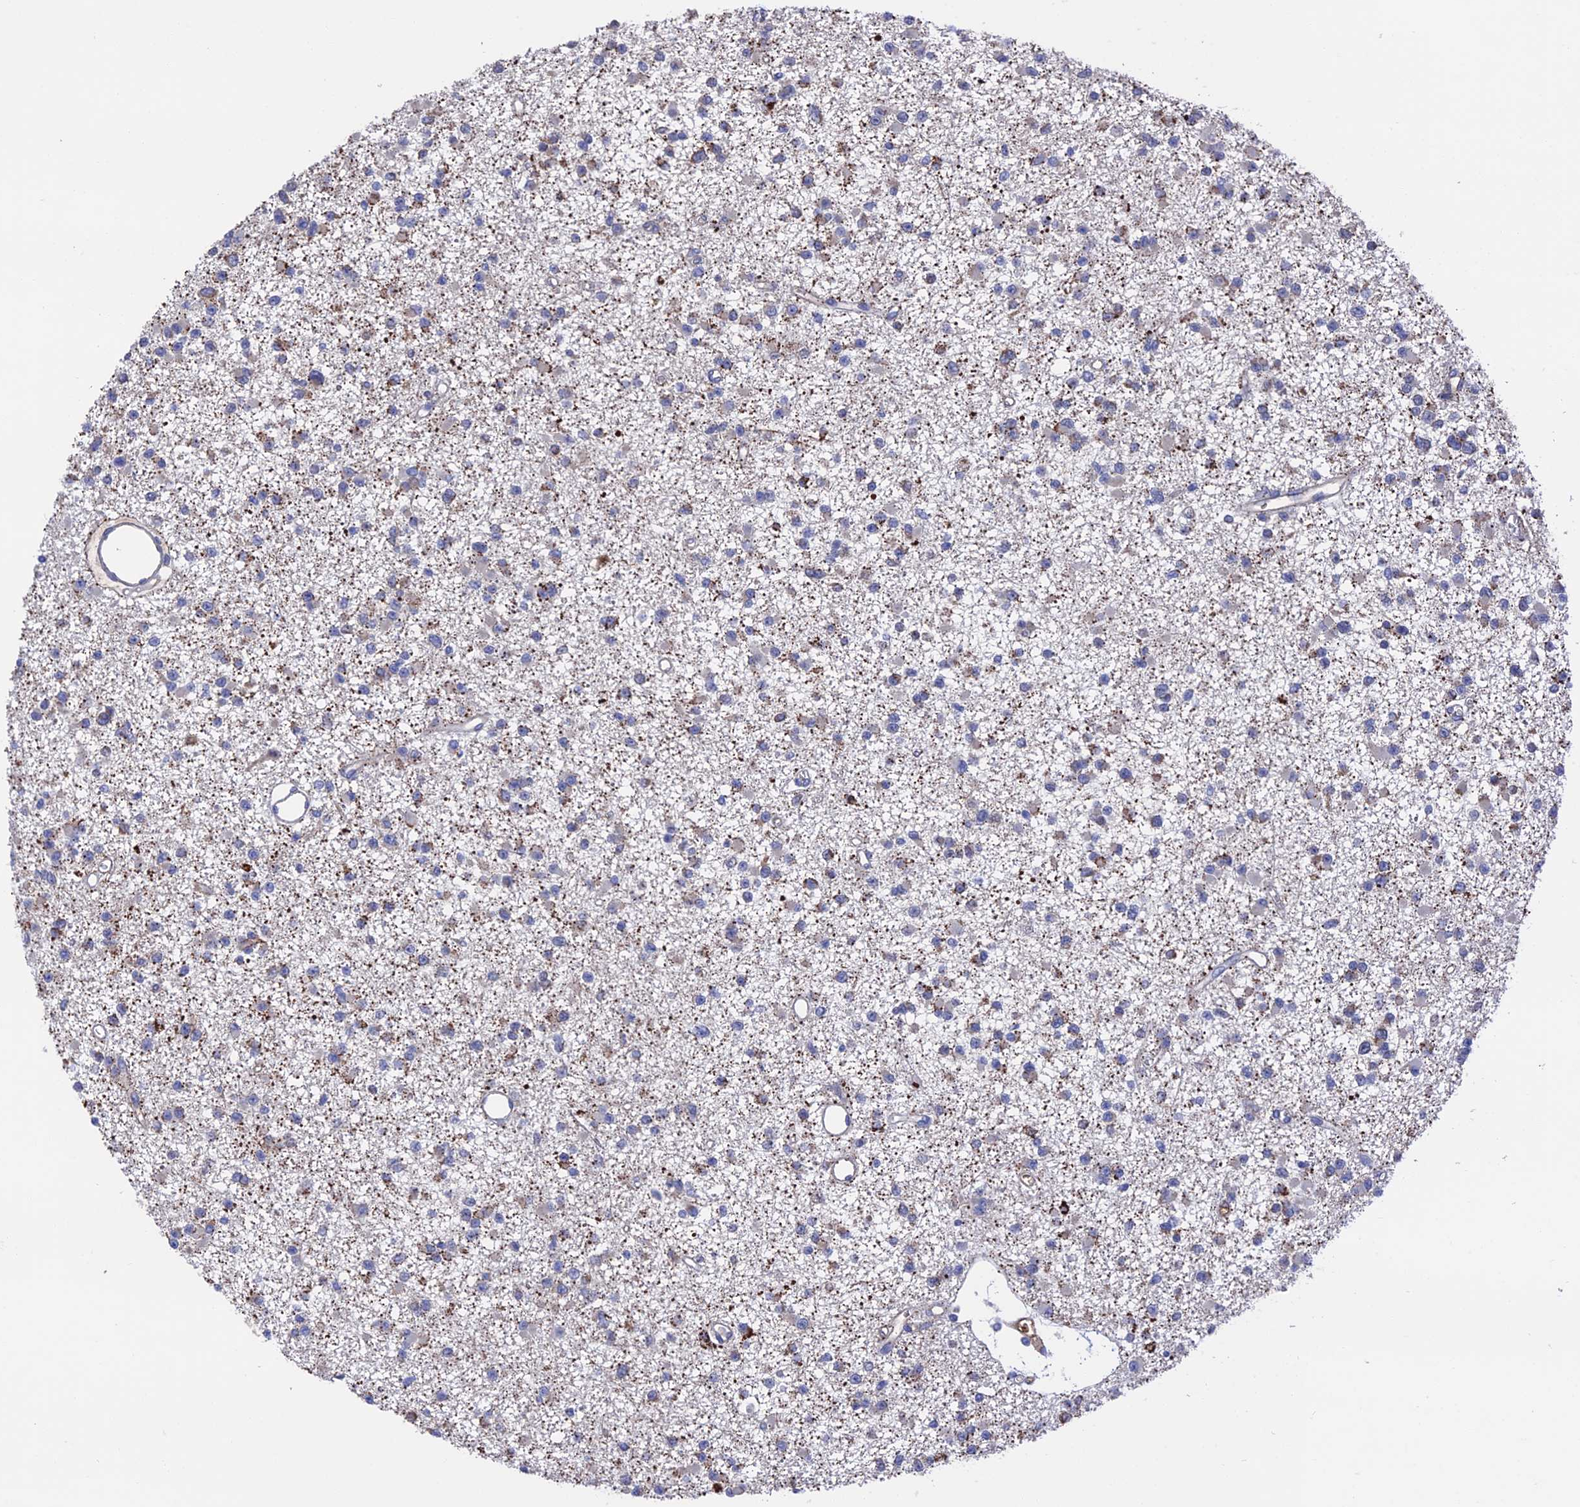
{"staining": {"intensity": "negative", "quantity": "none", "location": "none"}, "tissue": "glioma", "cell_type": "Tumor cells", "image_type": "cancer", "snomed": [{"axis": "morphology", "description": "Glioma, malignant, Low grade"}, {"axis": "topography", "description": "Brain"}], "caption": "A high-resolution photomicrograph shows IHC staining of glioma, which demonstrates no significant expression in tumor cells.", "gene": "HPF1", "patient": {"sex": "female", "age": 22}}